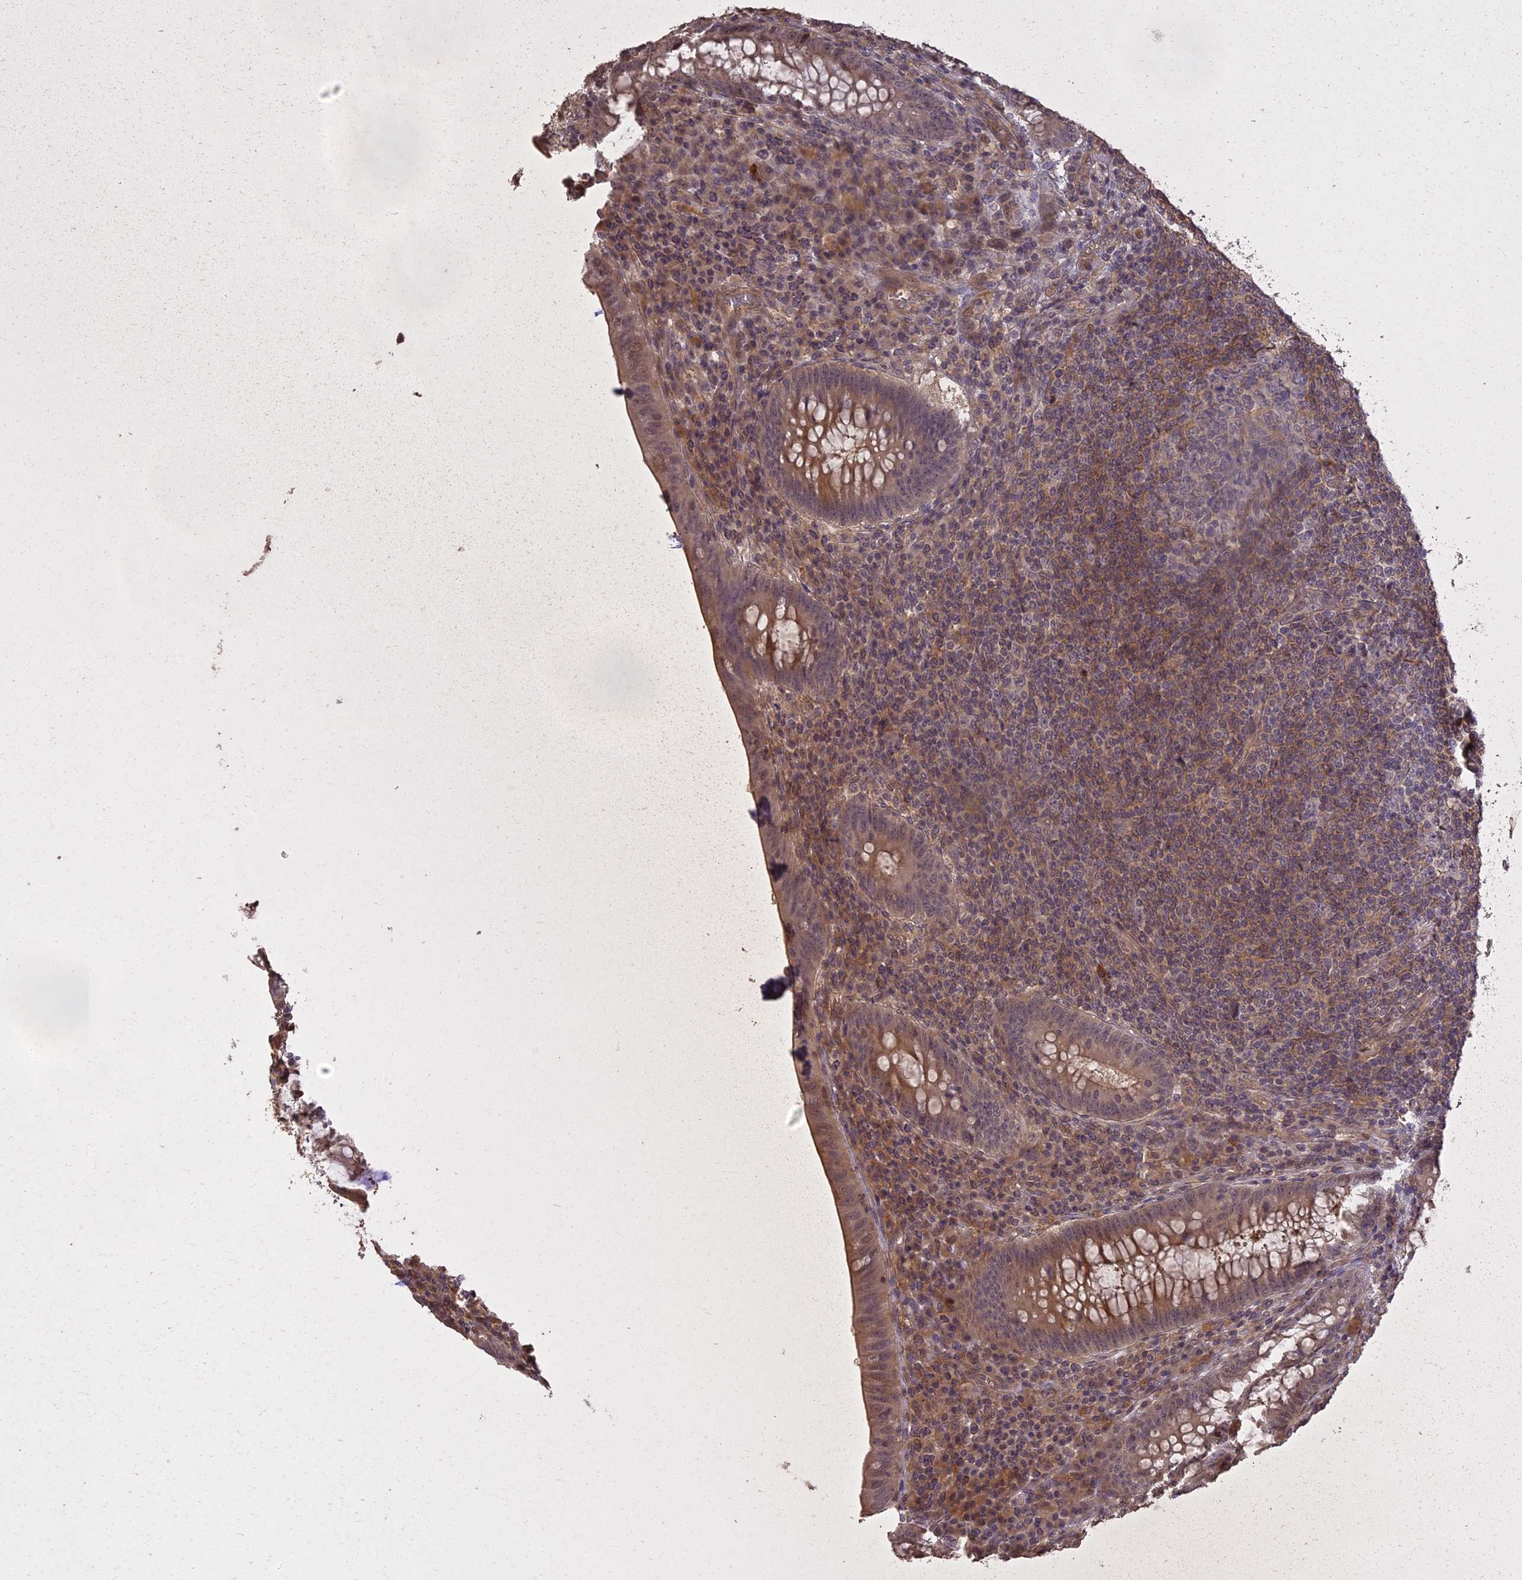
{"staining": {"intensity": "moderate", "quantity": ">75%", "location": "cytoplasmic/membranous"}, "tissue": "appendix", "cell_type": "Glandular cells", "image_type": "normal", "snomed": [{"axis": "morphology", "description": "Normal tissue, NOS"}, {"axis": "topography", "description": "Appendix"}], "caption": "Appendix stained with immunohistochemistry (IHC) reveals moderate cytoplasmic/membranous positivity in about >75% of glandular cells.", "gene": "LIN37", "patient": {"sex": "male", "age": 78}}